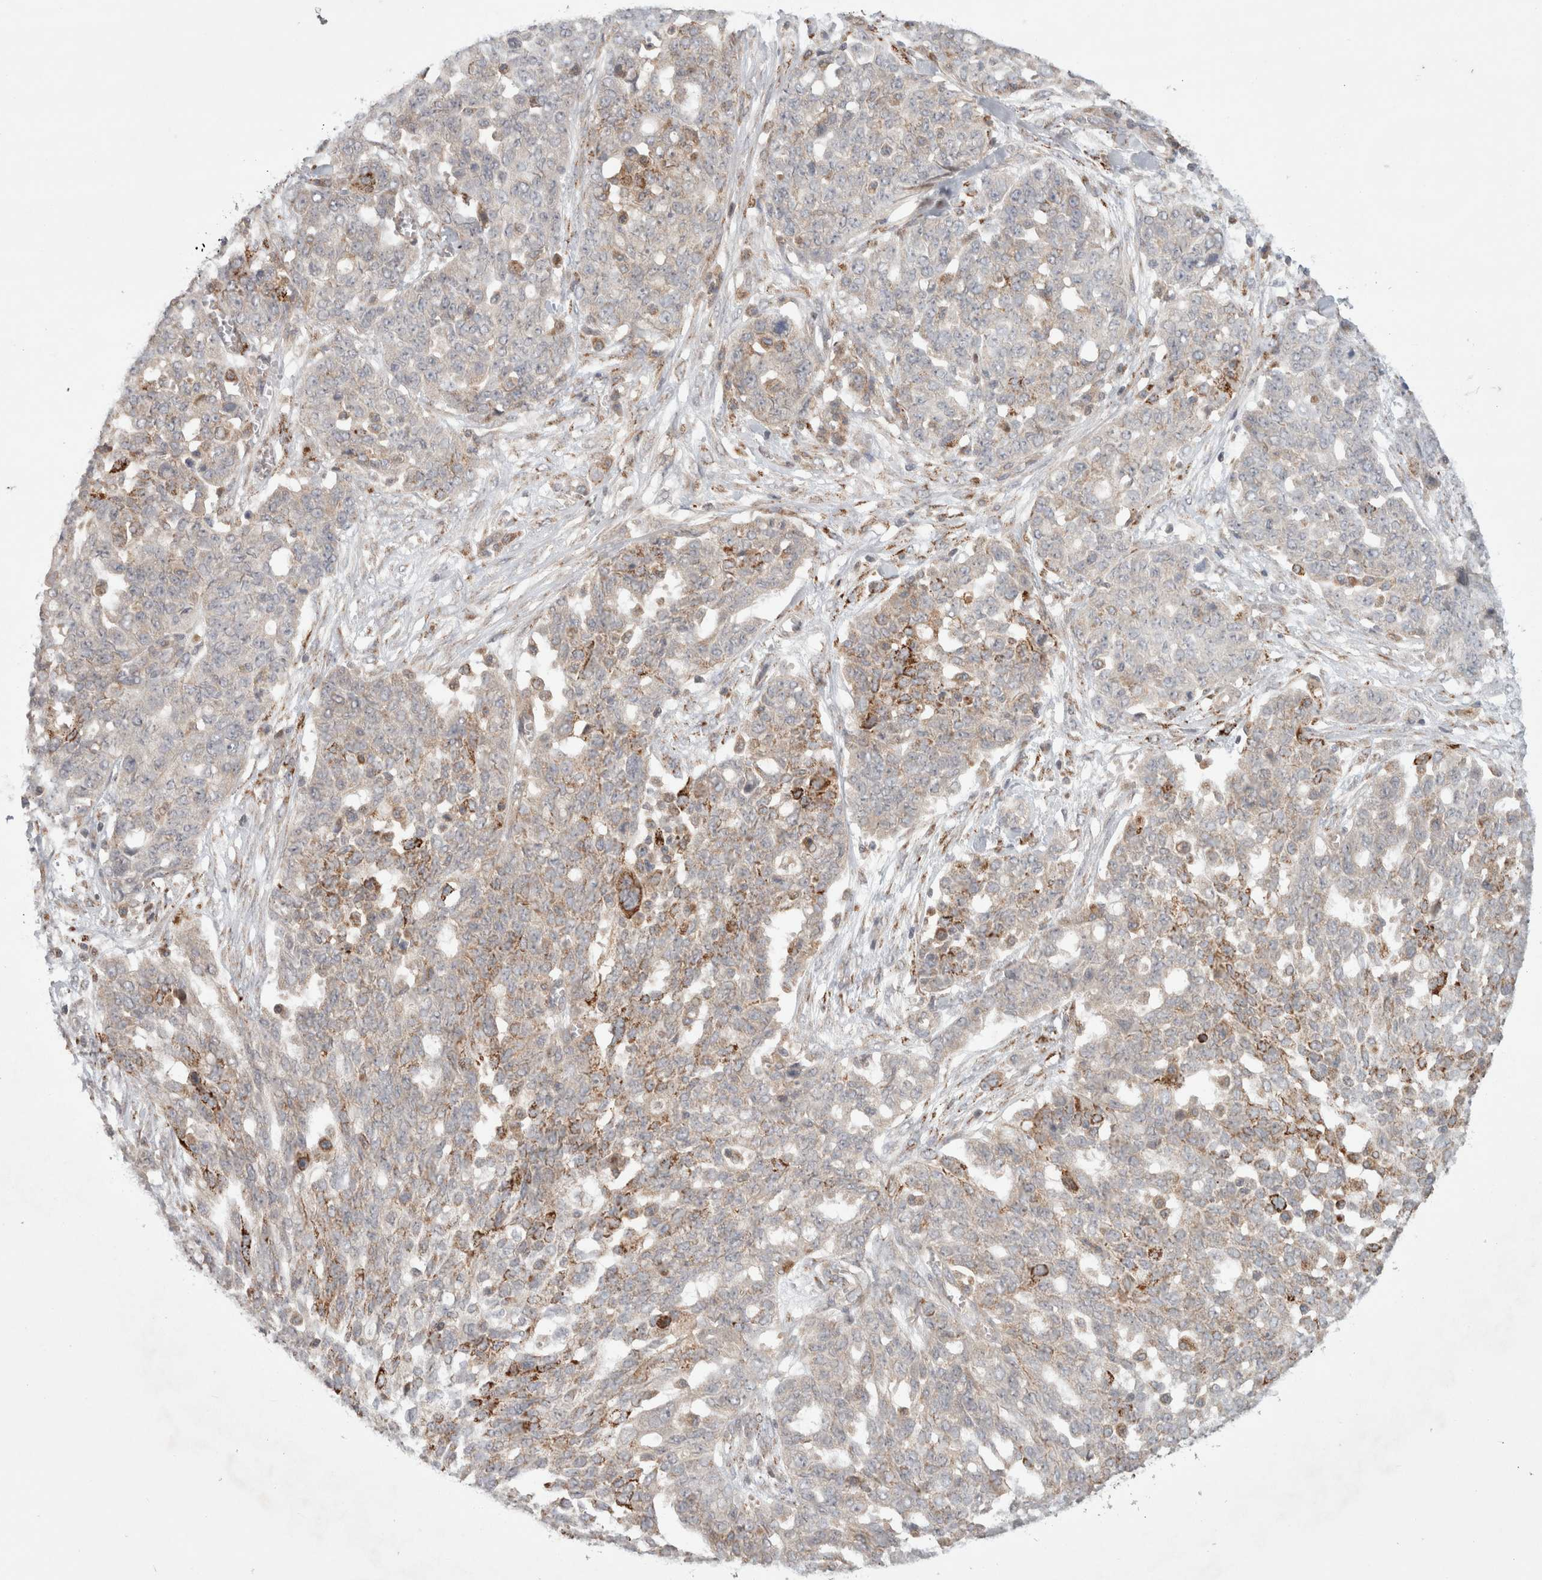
{"staining": {"intensity": "moderate", "quantity": "<25%", "location": "cytoplasmic/membranous"}, "tissue": "ovarian cancer", "cell_type": "Tumor cells", "image_type": "cancer", "snomed": [{"axis": "morphology", "description": "Cystadenocarcinoma, serous, NOS"}, {"axis": "topography", "description": "Soft tissue"}, {"axis": "topography", "description": "Ovary"}], "caption": "A brown stain highlights moderate cytoplasmic/membranous expression of a protein in ovarian cancer tumor cells.", "gene": "HROB", "patient": {"sex": "female", "age": 57}}